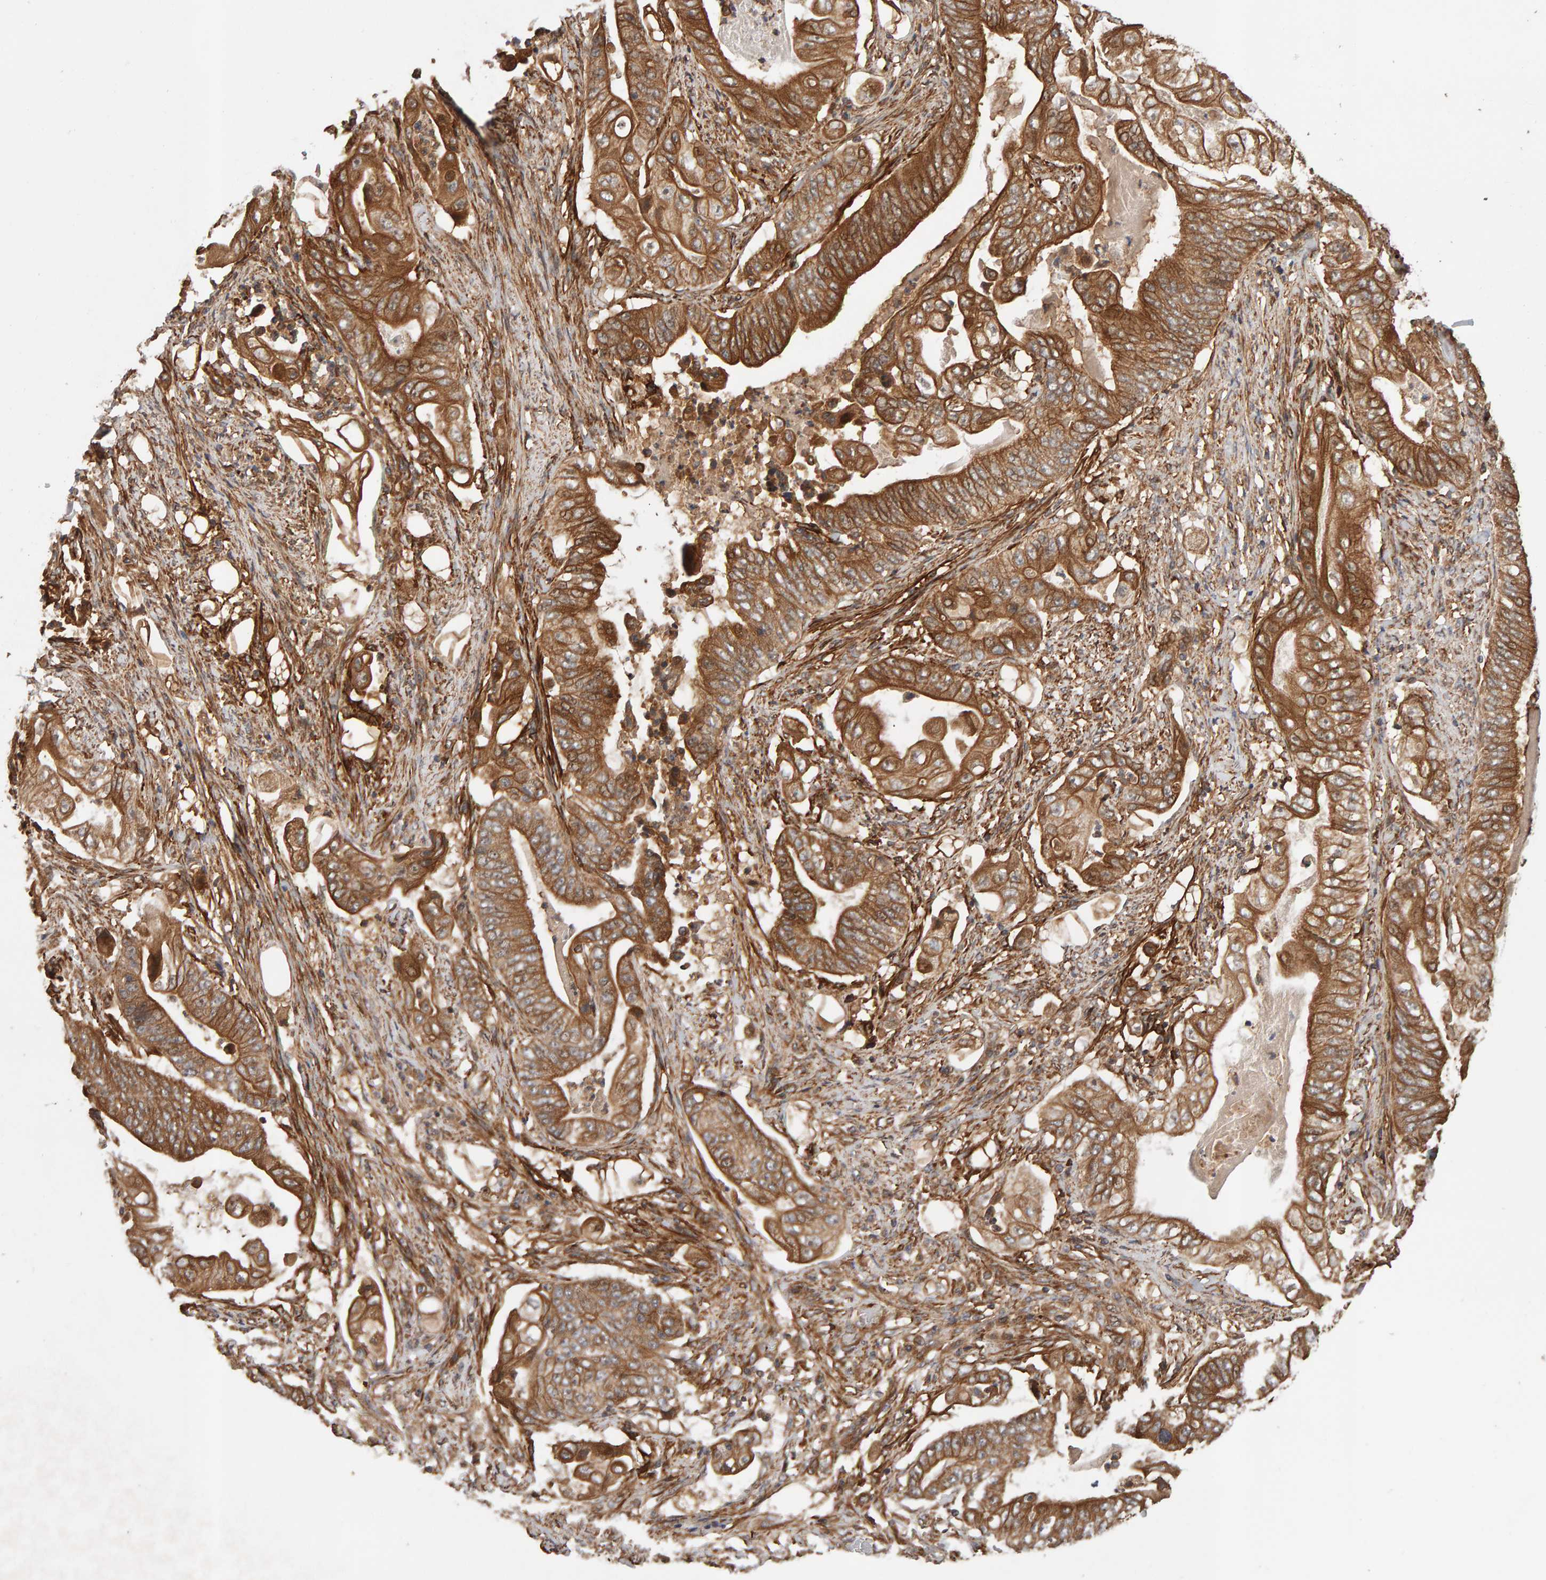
{"staining": {"intensity": "moderate", "quantity": ">75%", "location": "cytoplasmic/membranous"}, "tissue": "stomach cancer", "cell_type": "Tumor cells", "image_type": "cancer", "snomed": [{"axis": "morphology", "description": "Adenocarcinoma, NOS"}, {"axis": "topography", "description": "Stomach"}], "caption": "Brown immunohistochemical staining in human stomach adenocarcinoma reveals moderate cytoplasmic/membranous staining in about >75% of tumor cells.", "gene": "SYNRG", "patient": {"sex": "female", "age": 73}}